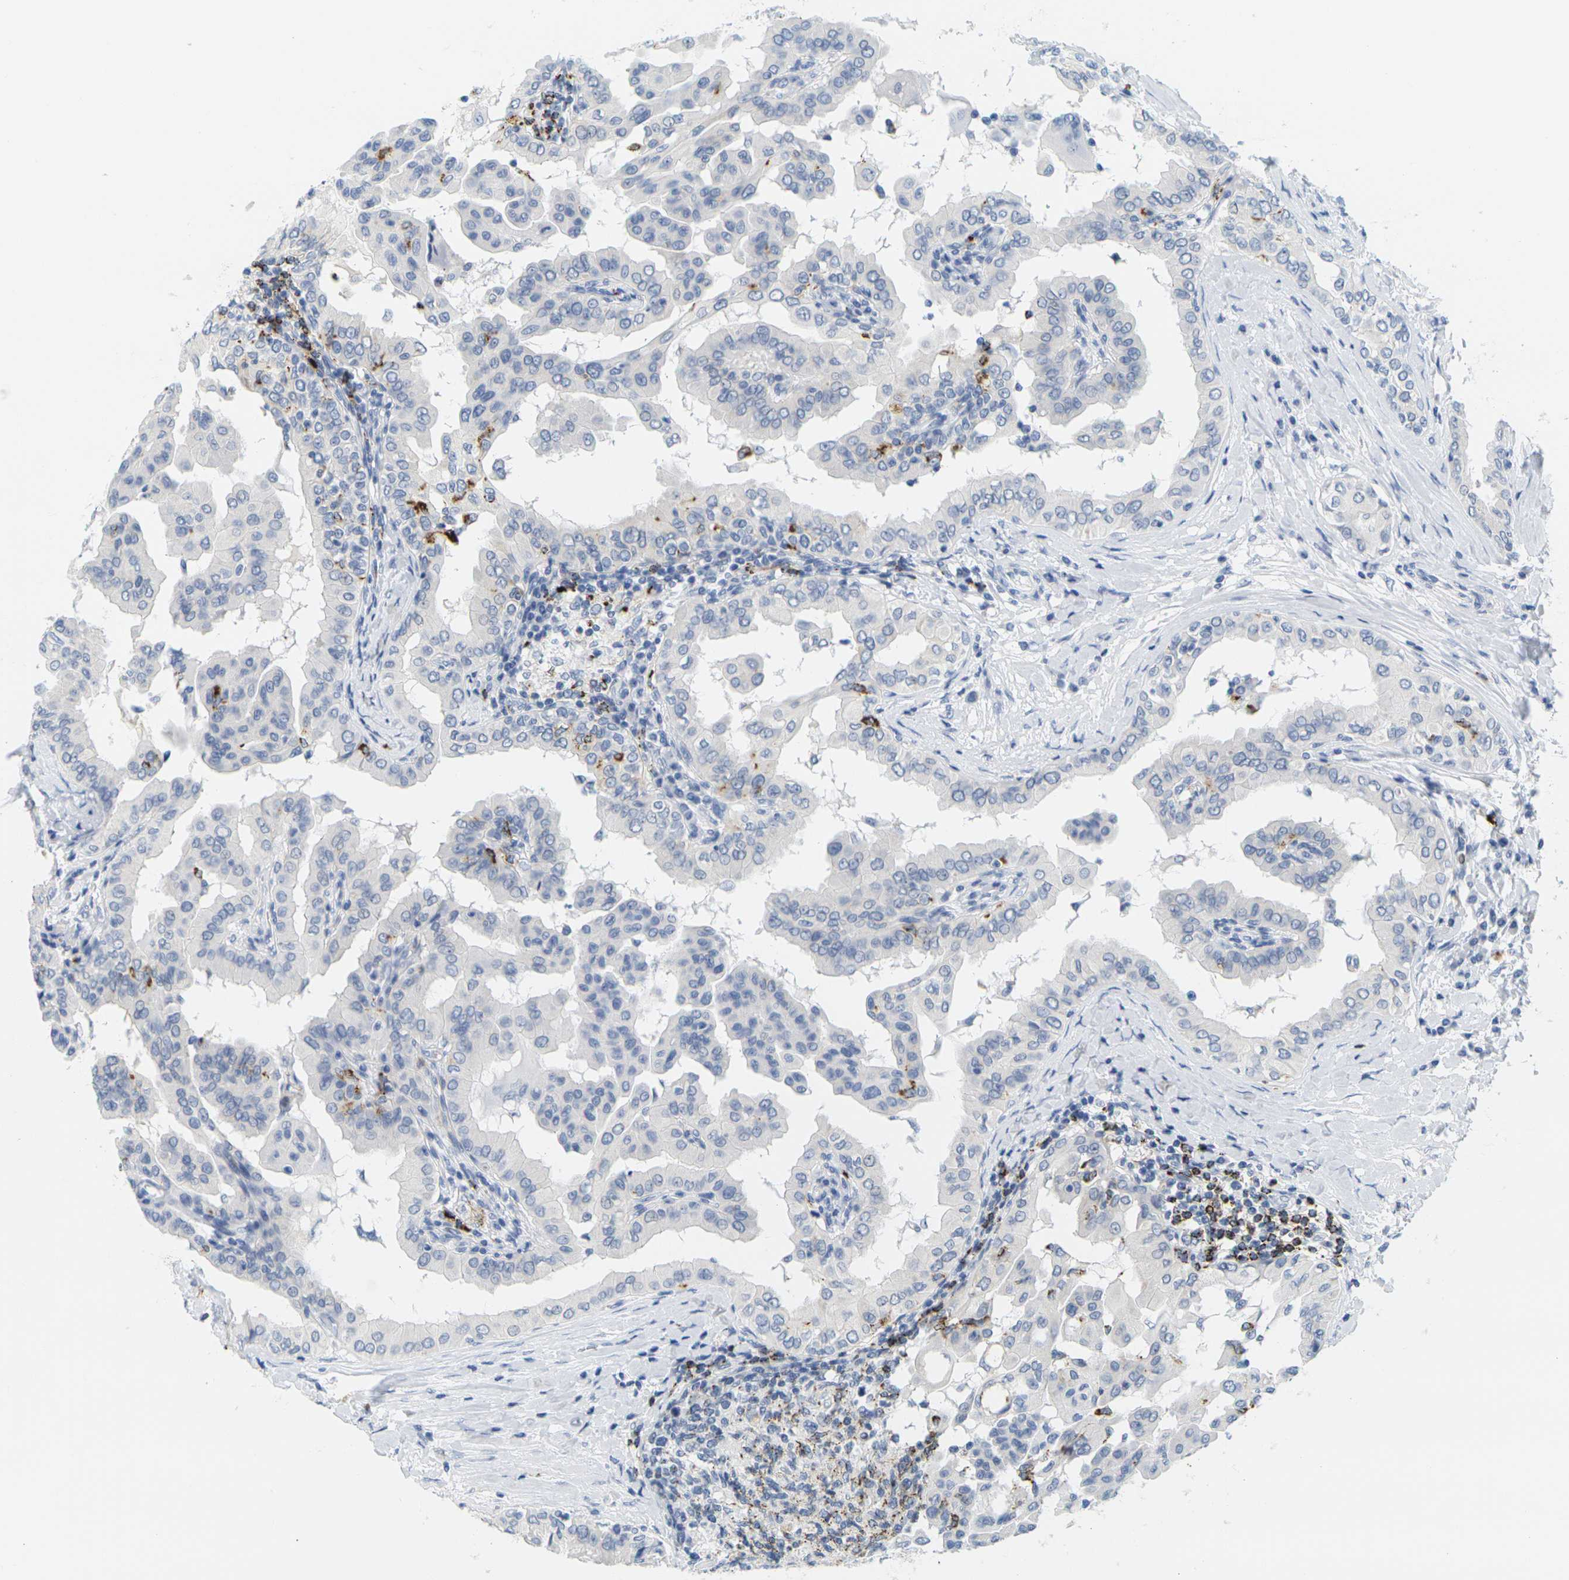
{"staining": {"intensity": "negative", "quantity": "none", "location": "none"}, "tissue": "thyroid cancer", "cell_type": "Tumor cells", "image_type": "cancer", "snomed": [{"axis": "morphology", "description": "Papillary adenocarcinoma, NOS"}, {"axis": "topography", "description": "Thyroid gland"}], "caption": "DAB immunohistochemical staining of human thyroid cancer (papillary adenocarcinoma) displays no significant expression in tumor cells.", "gene": "HLA-DOB", "patient": {"sex": "male", "age": 33}}